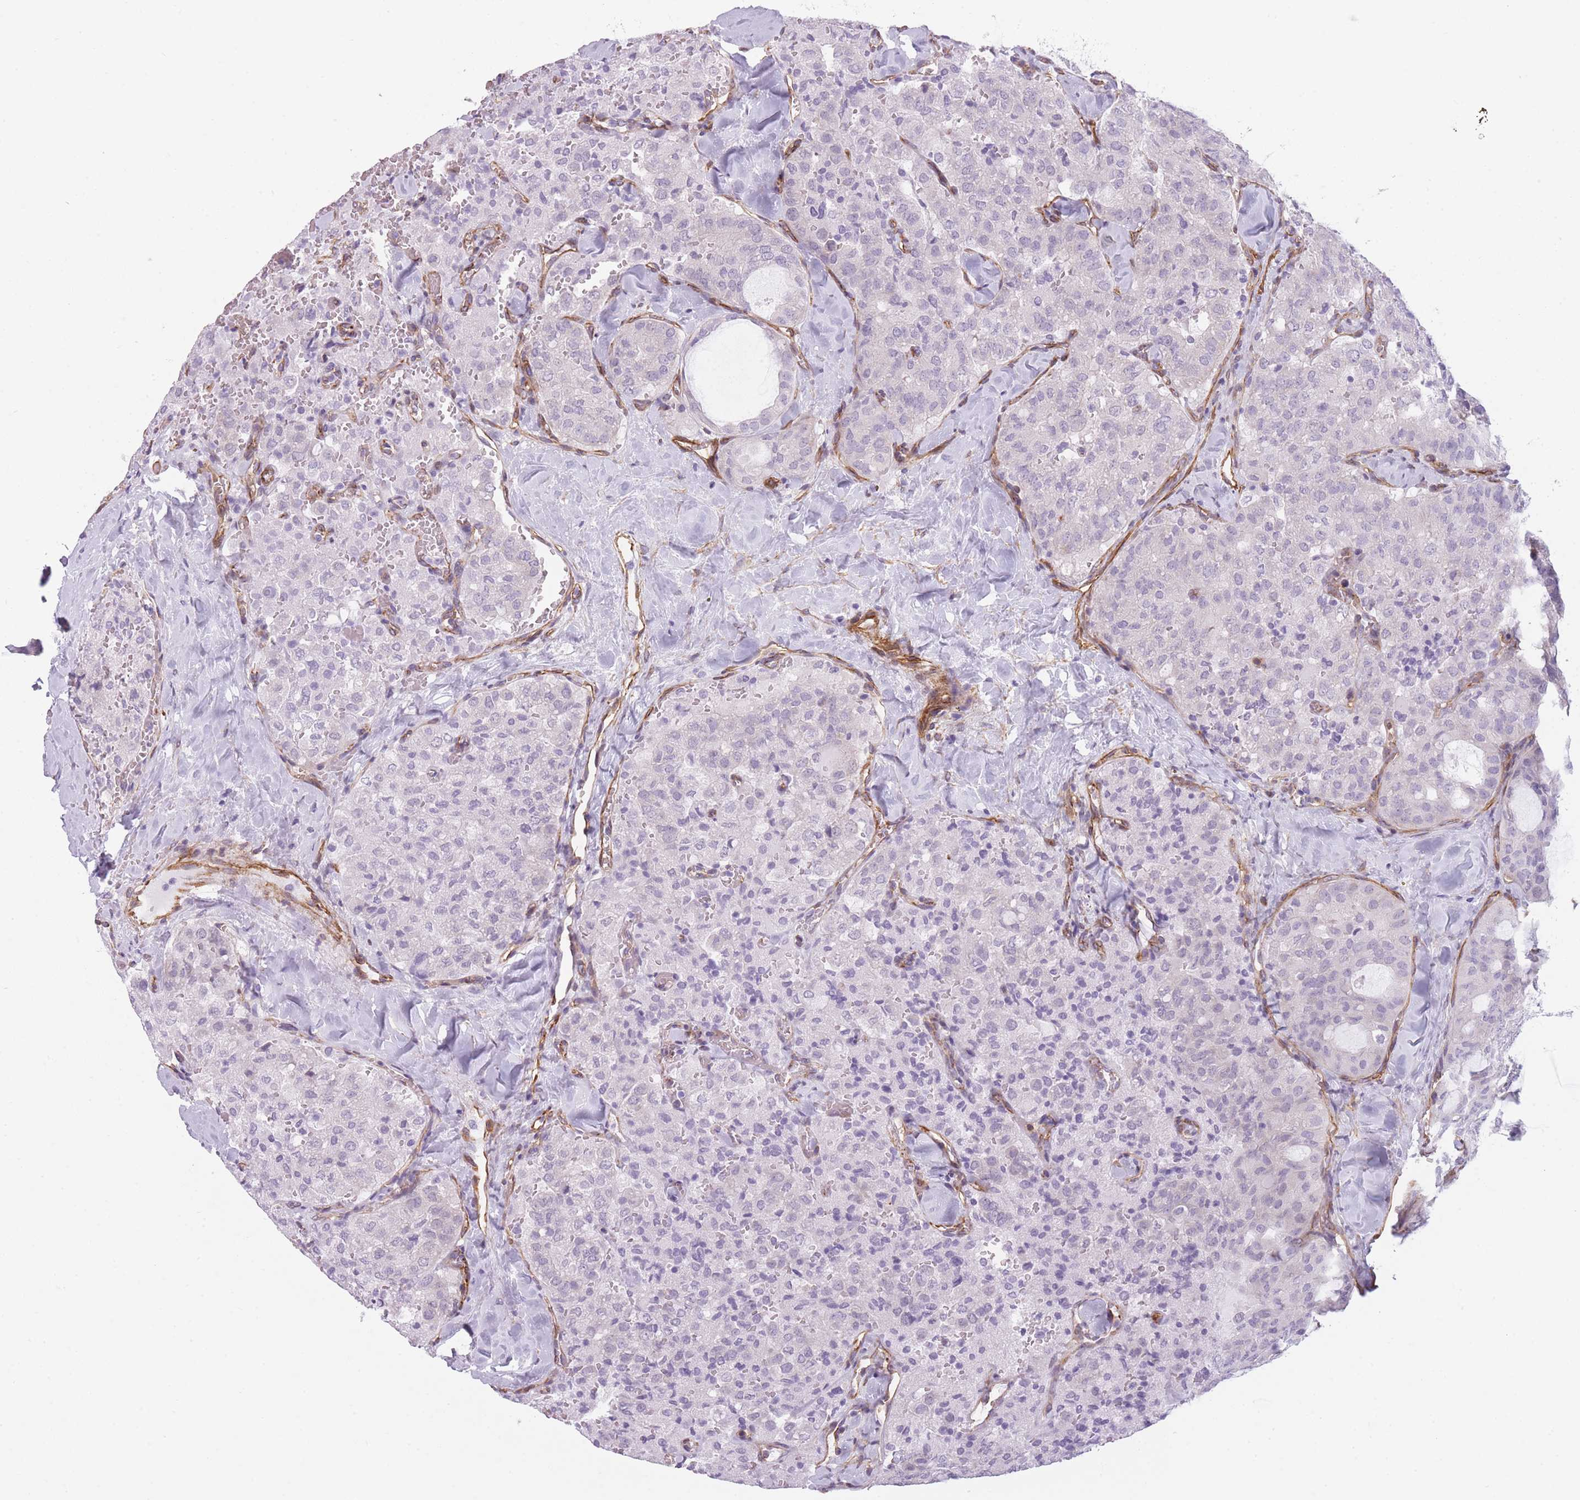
{"staining": {"intensity": "negative", "quantity": "none", "location": "none"}, "tissue": "thyroid cancer", "cell_type": "Tumor cells", "image_type": "cancer", "snomed": [{"axis": "morphology", "description": "Follicular adenoma carcinoma, NOS"}, {"axis": "topography", "description": "Thyroid gland"}], "caption": "The IHC histopathology image has no significant positivity in tumor cells of thyroid follicular adenoma carcinoma tissue.", "gene": "OR6B3", "patient": {"sex": "male", "age": 75}}